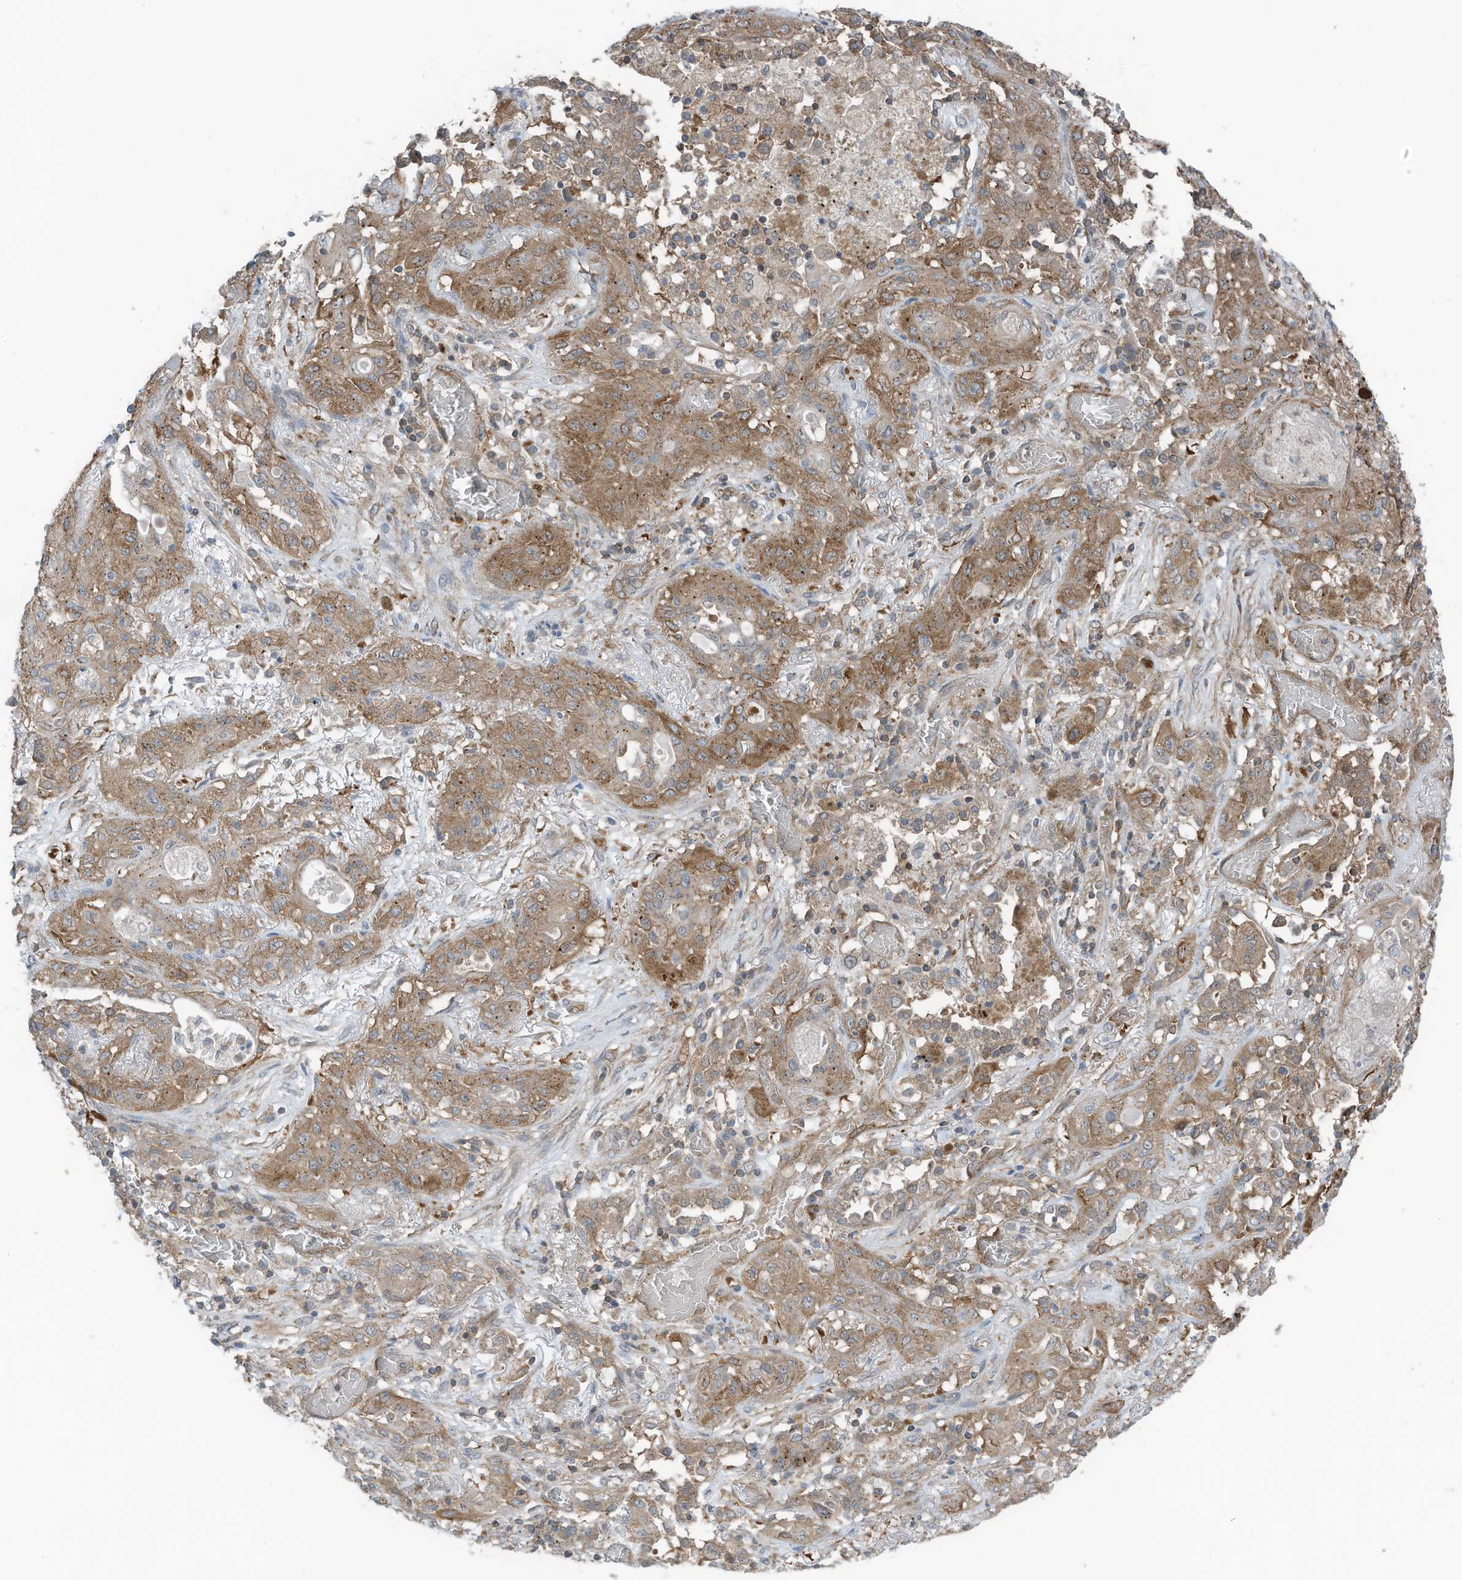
{"staining": {"intensity": "moderate", "quantity": ">75%", "location": "cytoplasmic/membranous"}, "tissue": "lung cancer", "cell_type": "Tumor cells", "image_type": "cancer", "snomed": [{"axis": "morphology", "description": "Squamous cell carcinoma, NOS"}, {"axis": "topography", "description": "Lung"}], "caption": "The micrograph displays immunohistochemical staining of squamous cell carcinoma (lung). There is moderate cytoplasmic/membranous staining is present in approximately >75% of tumor cells.", "gene": "TXNDC9", "patient": {"sex": "female", "age": 47}}